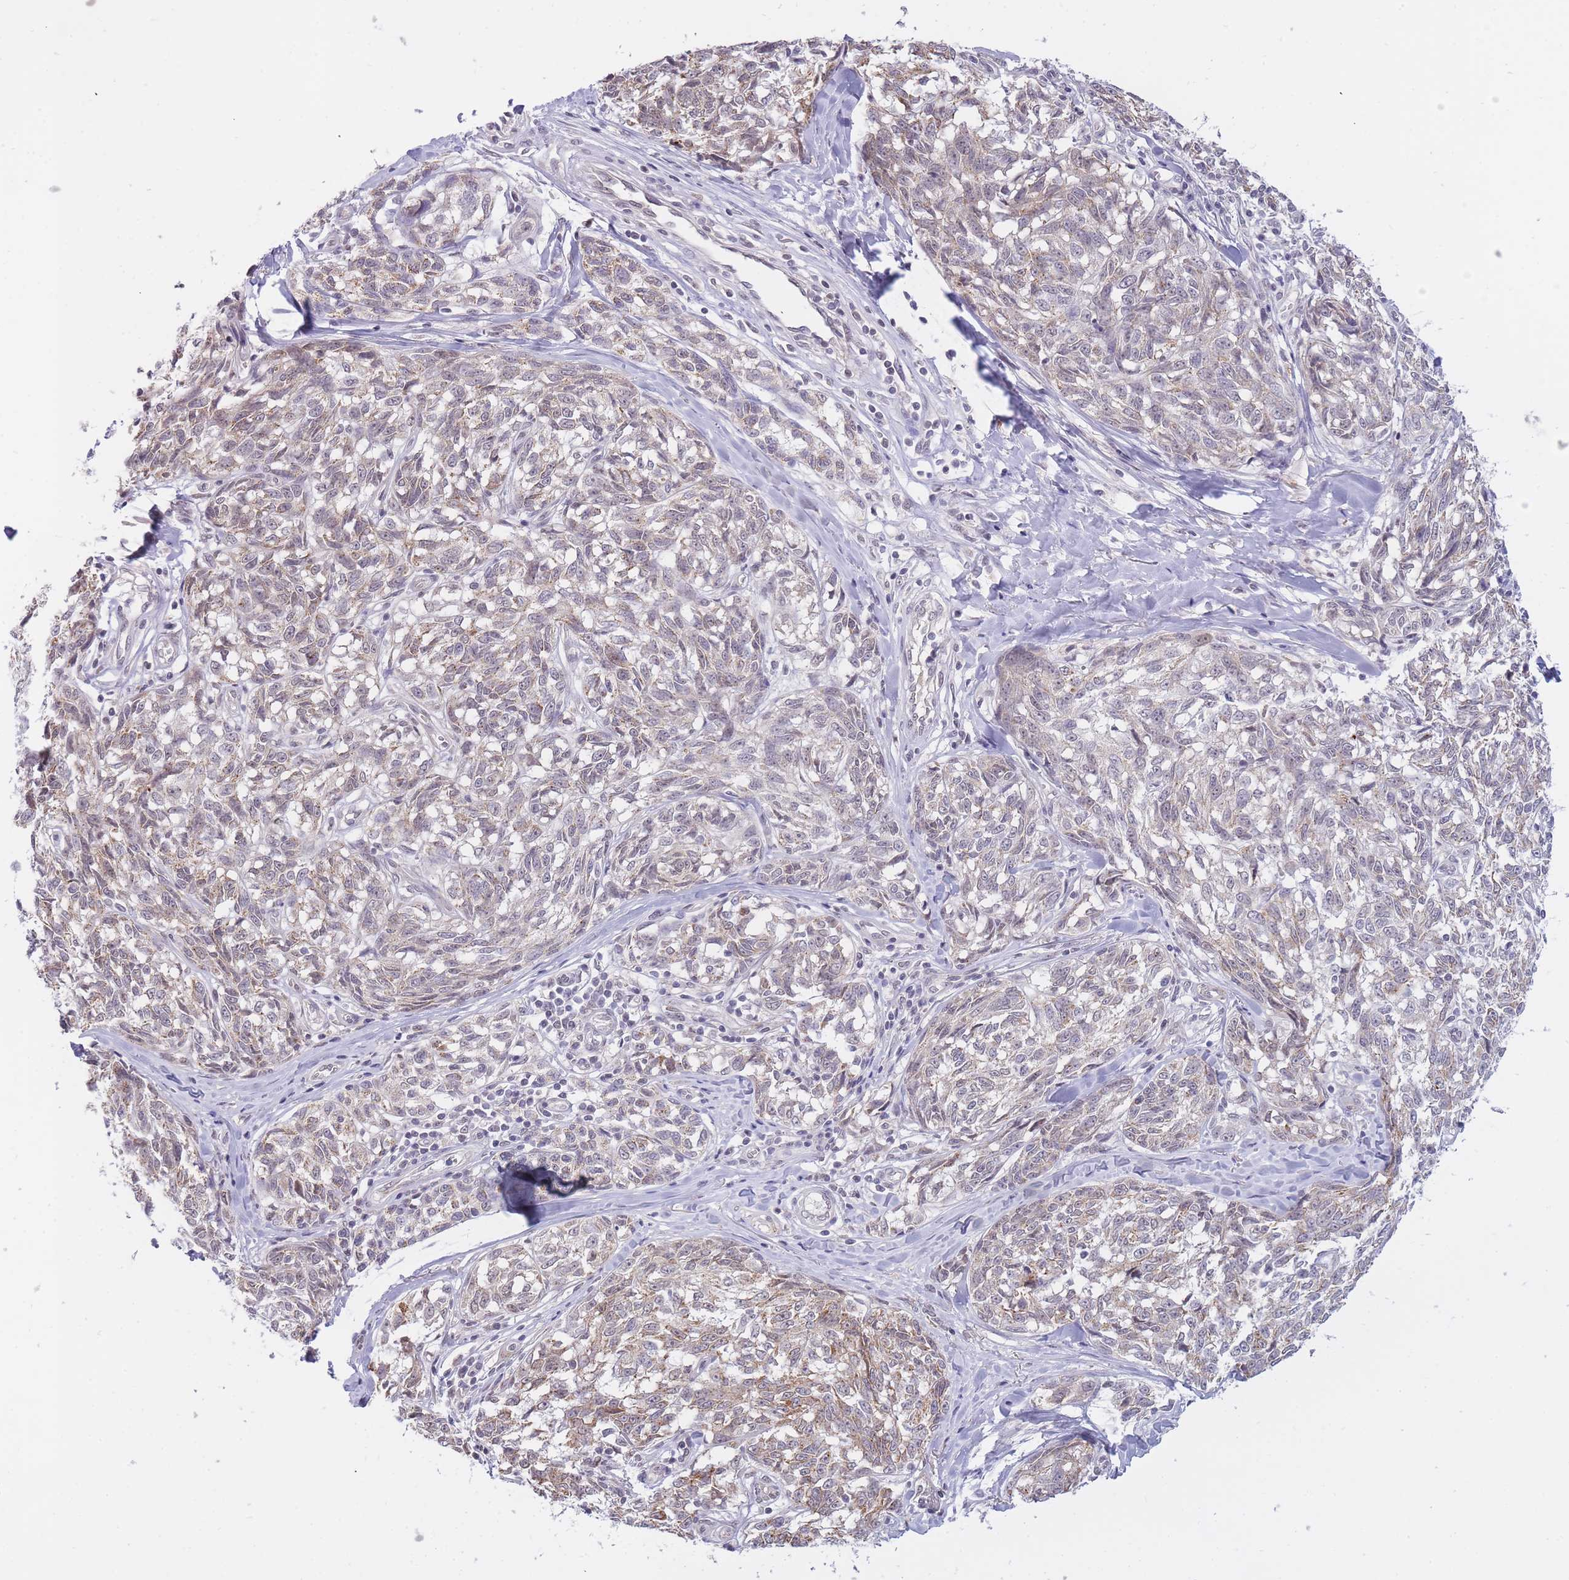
{"staining": {"intensity": "weak", "quantity": "25%-75%", "location": "cytoplasmic/membranous"}, "tissue": "melanoma", "cell_type": "Tumor cells", "image_type": "cancer", "snomed": [{"axis": "morphology", "description": "Normal tissue, NOS"}, {"axis": "morphology", "description": "Malignant melanoma, NOS"}, {"axis": "topography", "description": "Skin"}], "caption": "Weak cytoplasmic/membranous positivity is seen in about 25%-75% of tumor cells in malignant melanoma.", "gene": "GOLGA6L25", "patient": {"sex": "female", "age": 64}}